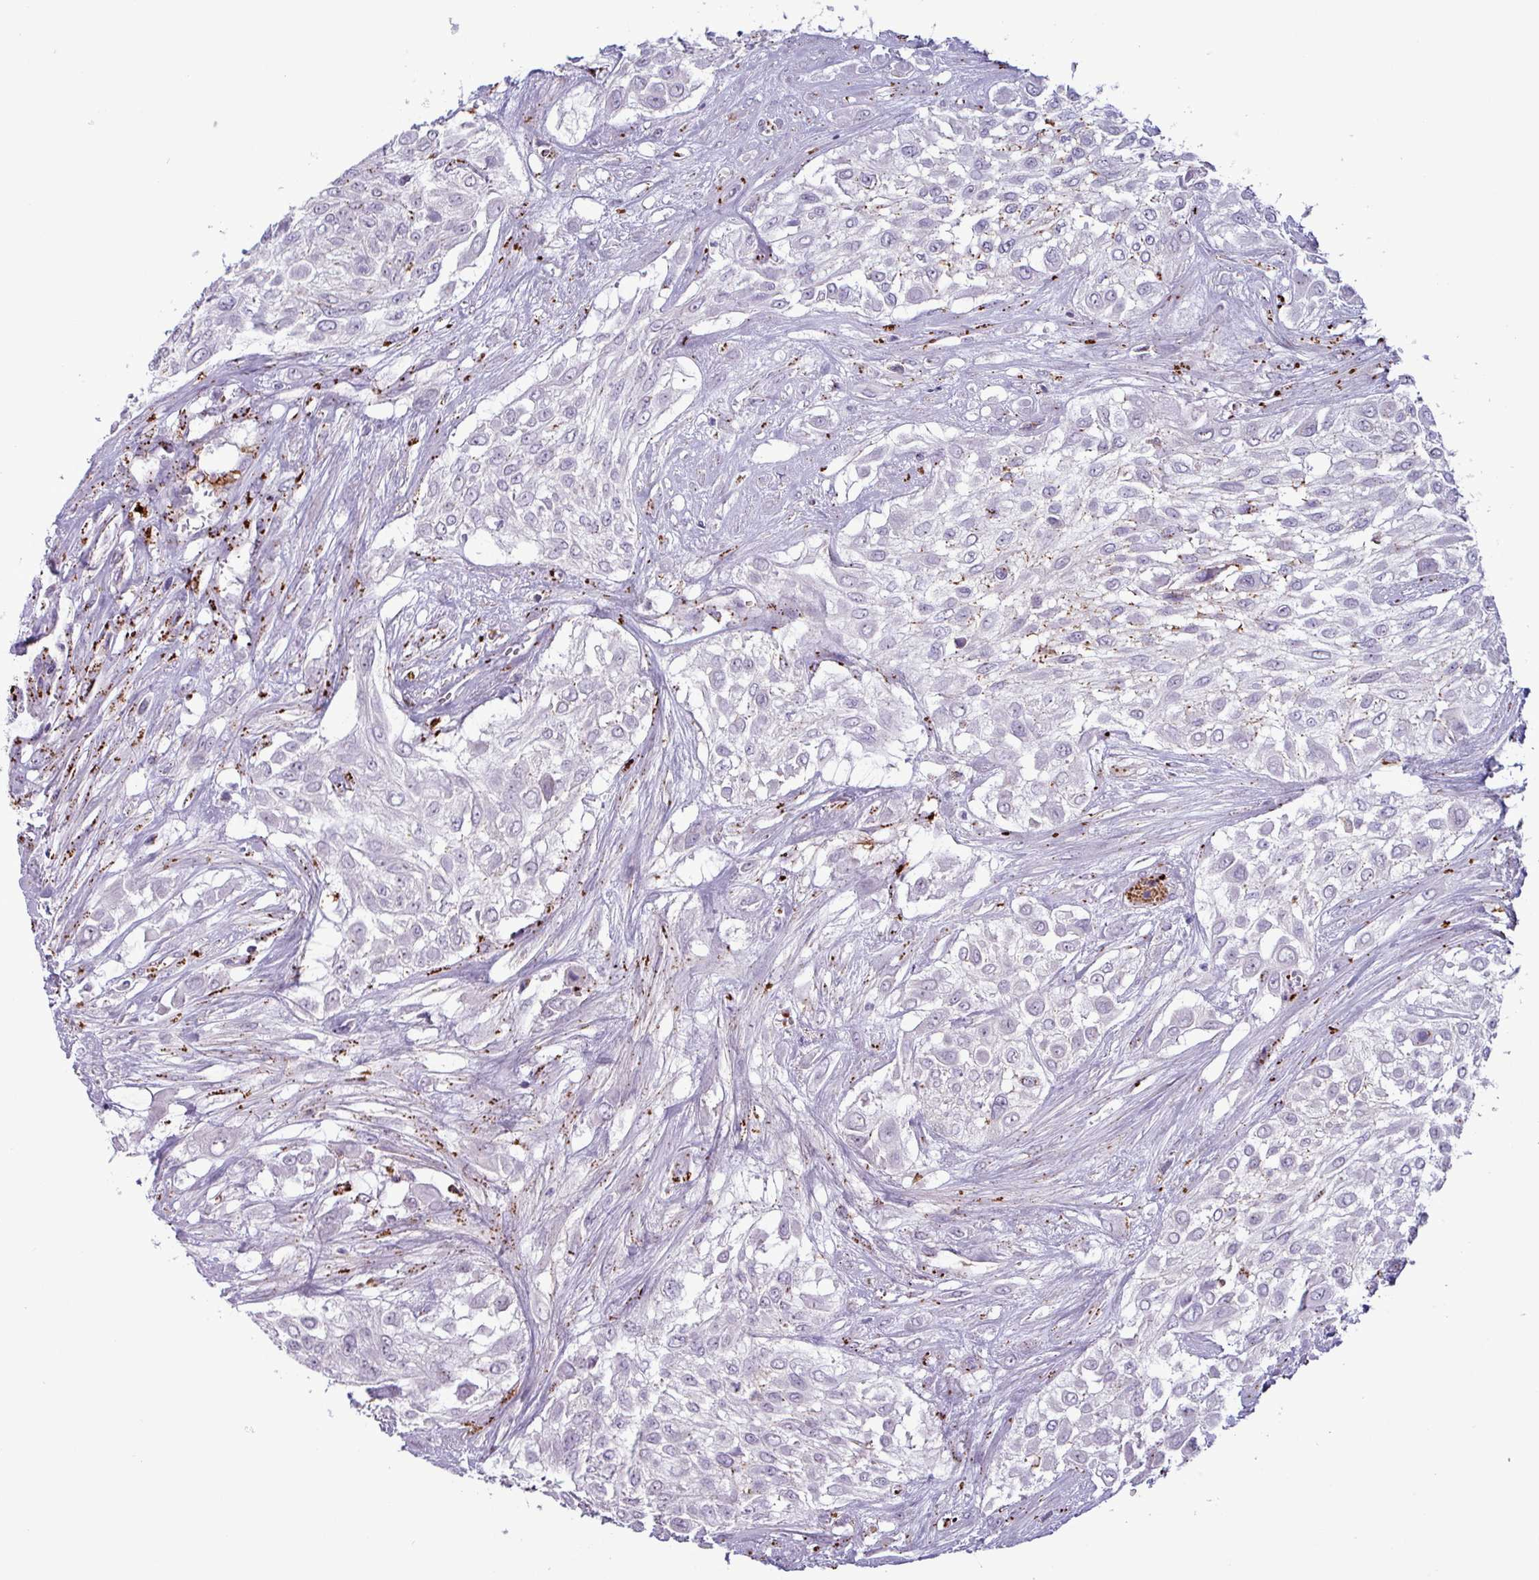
{"staining": {"intensity": "strong", "quantity": "<25%", "location": "cytoplasmic/membranous"}, "tissue": "urothelial cancer", "cell_type": "Tumor cells", "image_type": "cancer", "snomed": [{"axis": "morphology", "description": "Urothelial carcinoma, High grade"}, {"axis": "topography", "description": "Urinary bladder"}], "caption": "Tumor cells reveal medium levels of strong cytoplasmic/membranous positivity in approximately <25% of cells in urothelial cancer.", "gene": "PLIN2", "patient": {"sex": "male", "age": 57}}